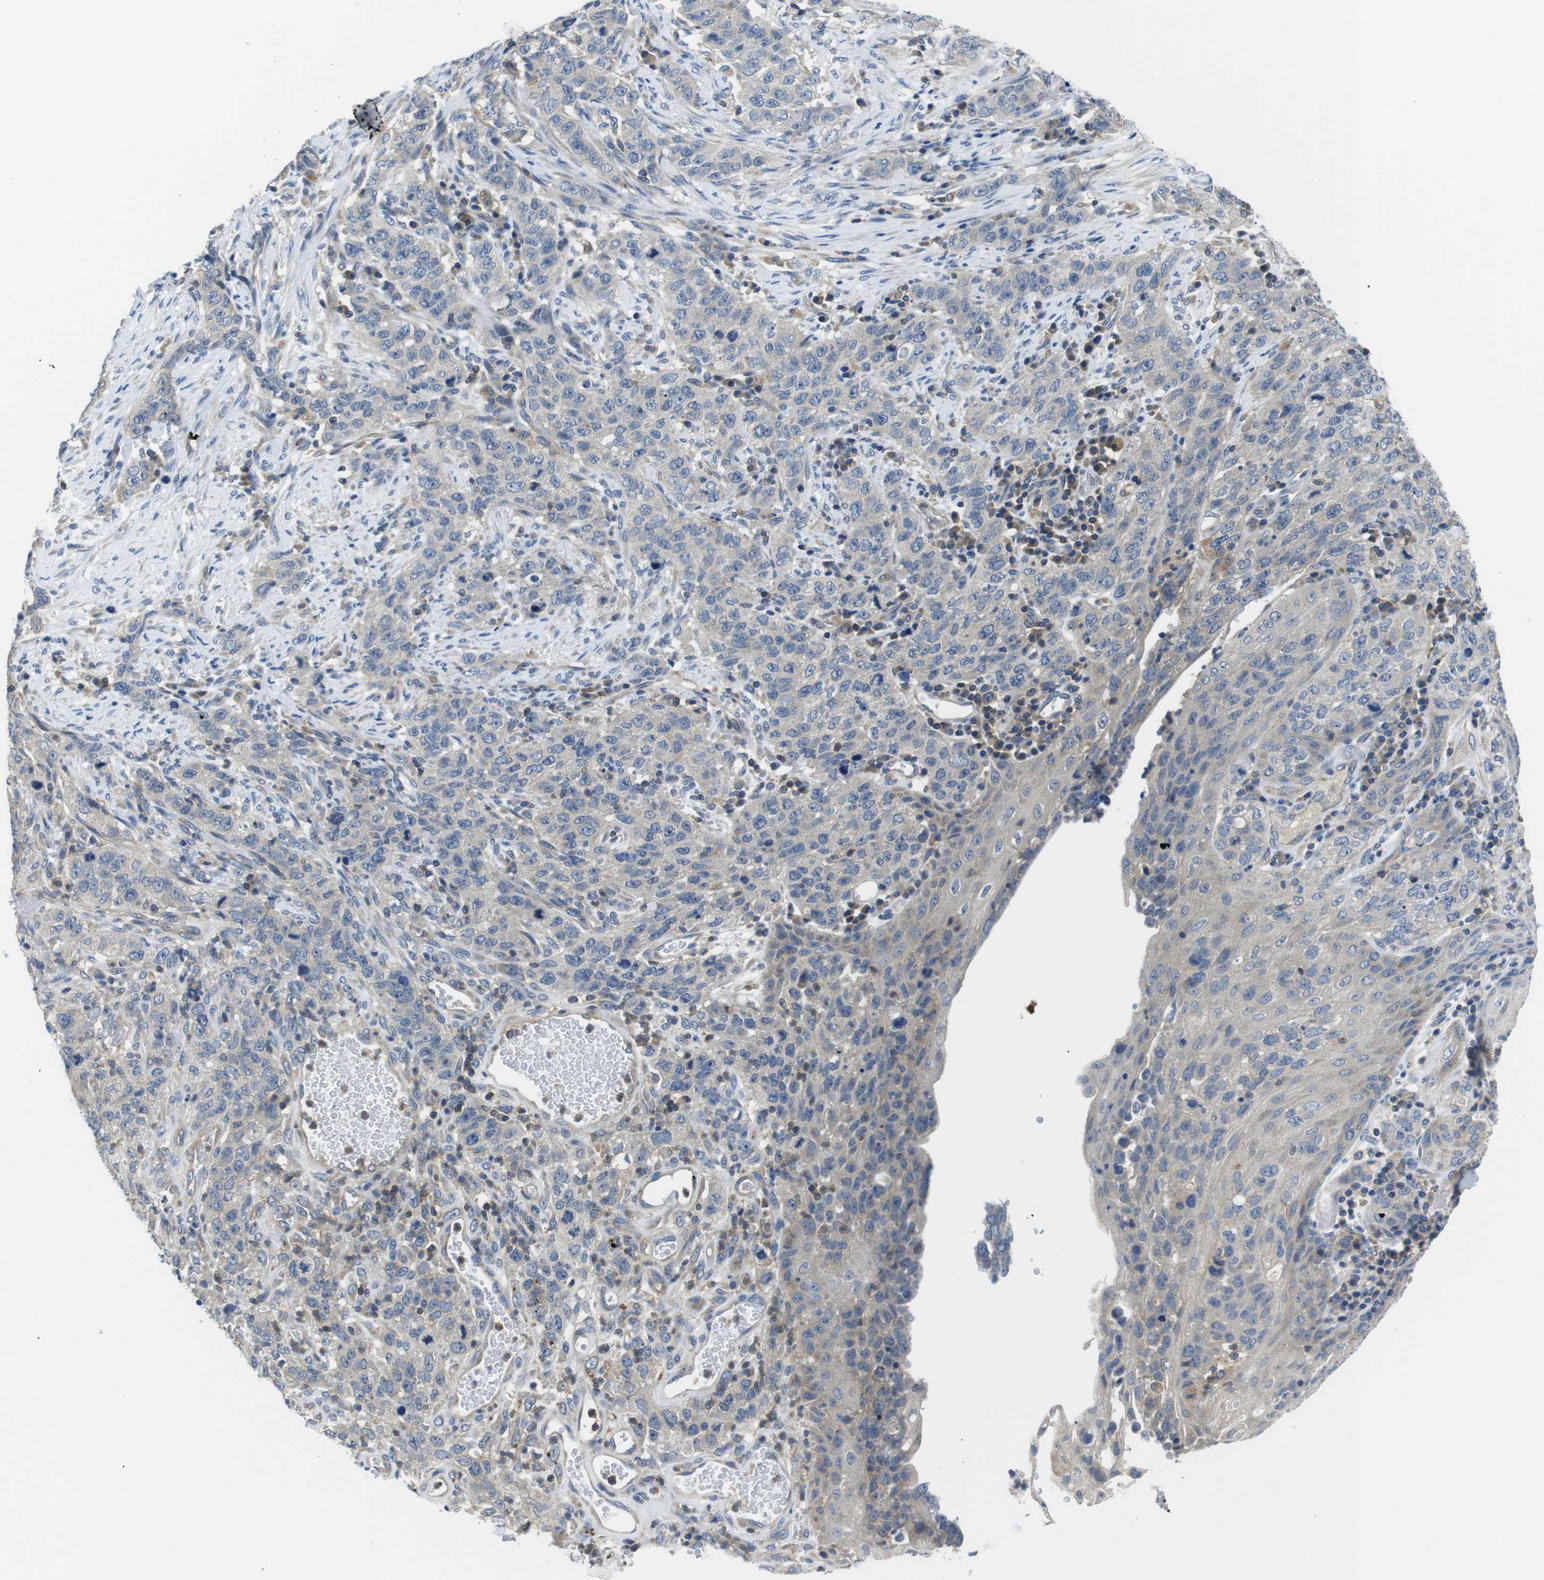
{"staining": {"intensity": "negative", "quantity": "none", "location": "none"}, "tissue": "stomach cancer", "cell_type": "Tumor cells", "image_type": "cancer", "snomed": [{"axis": "morphology", "description": "Adenocarcinoma, NOS"}, {"axis": "topography", "description": "Stomach"}], "caption": "Immunohistochemistry of stomach cancer (adenocarcinoma) exhibits no positivity in tumor cells. (DAB IHC visualized using brightfield microscopy, high magnification).", "gene": "PIK3CD", "patient": {"sex": "male", "age": 48}}